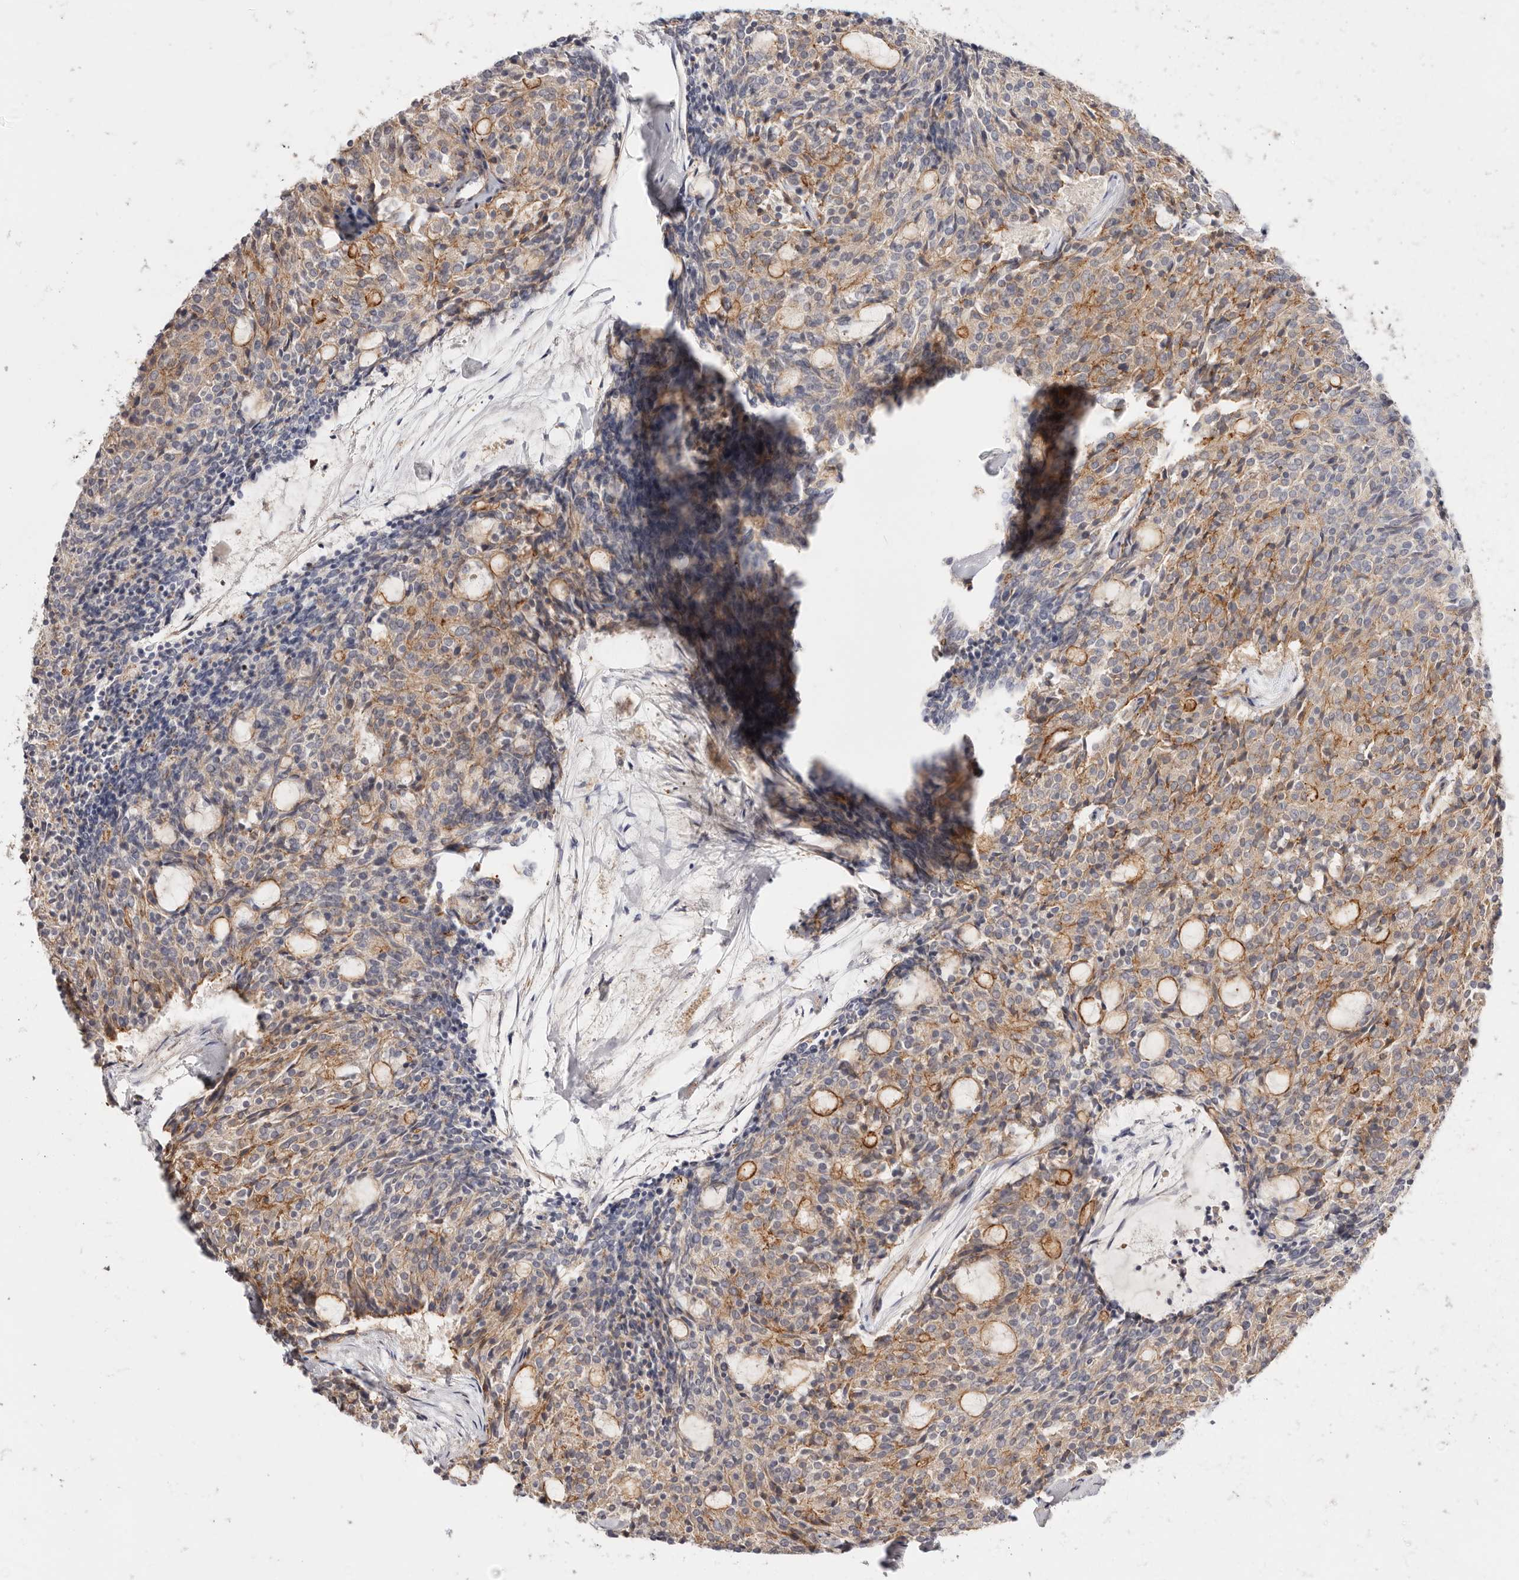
{"staining": {"intensity": "moderate", "quantity": "25%-75%", "location": "cytoplasmic/membranous"}, "tissue": "carcinoid", "cell_type": "Tumor cells", "image_type": "cancer", "snomed": [{"axis": "morphology", "description": "Carcinoid, malignant, NOS"}, {"axis": "topography", "description": "Pancreas"}], "caption": "Immunohistochemical staining of carcinoid exhibits medium levels of moderate cytoplasmic/membranous protein expression in approximately 25%-75% of tumor cells. The protein of interest is shown in brown color, while the nuclei are stained blue.", "gene": "SLC35B2", "patient": {"sex": "female", "age": 54}}